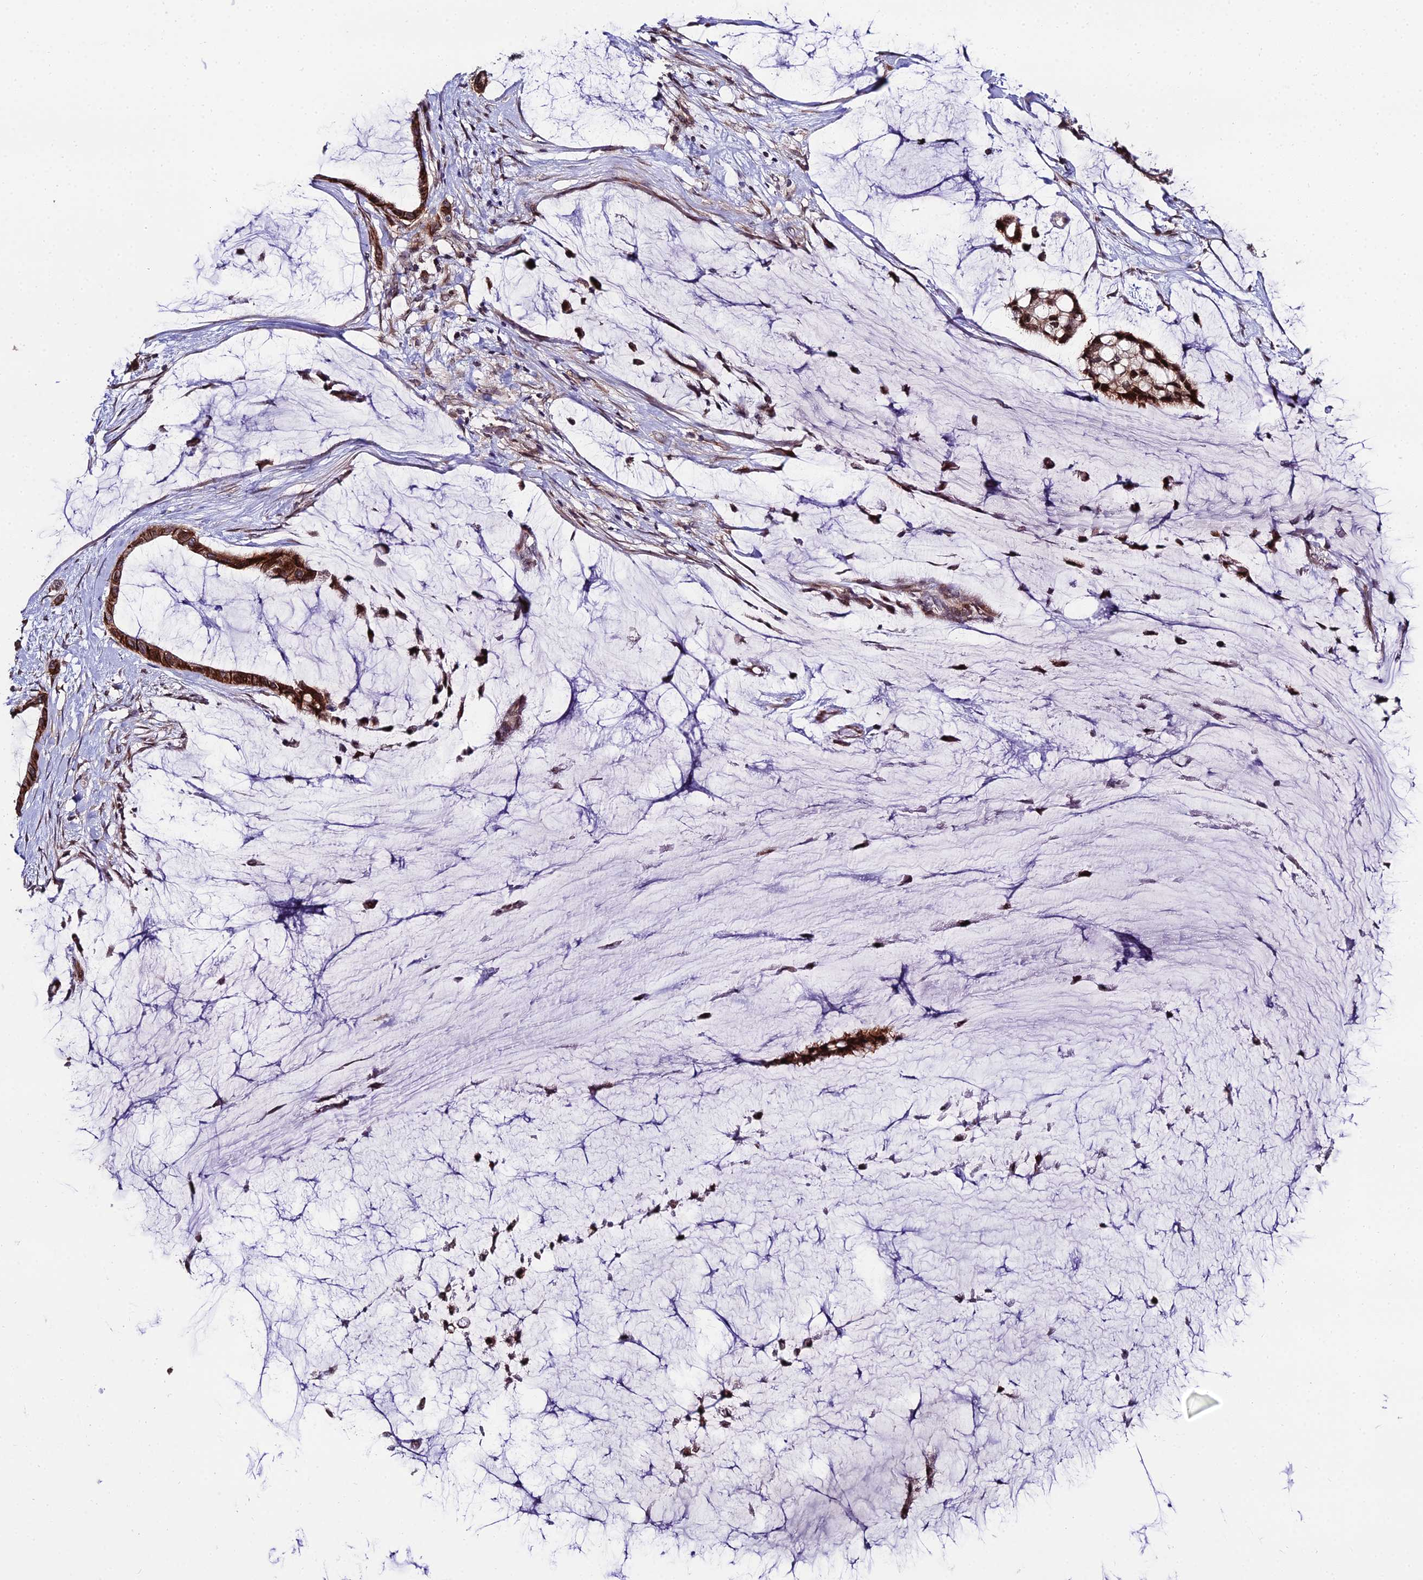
{"staining": {"intensity": "strong", "quantity": ">75%", "location": "cytoplasmic/membranous,nuclear"}, "tissue": "ovarian cancer", "cell_type": "Tumor cells", "image_type": "cancer", "snomed": [{"axis": "morphology", "description": "Cystadenocarcinoma, mucinous, NOS"}, {"axis": "topography", "description": "Ovary"}], "caption": "High-magnification brightfield microscopy of ovarian cancer (mucinous cystadenocarcinoma) stained with DAB (3,3'-diaminobenzidine) (brown) and counterstained with hematoxylin (blue). tumor cells exhibit strong cytoplasmic/membranous and nuclear positivity is identified in about>75% of cells.", "gene": "DDX19A", "patient": {"sex": "female", "age": 39}}